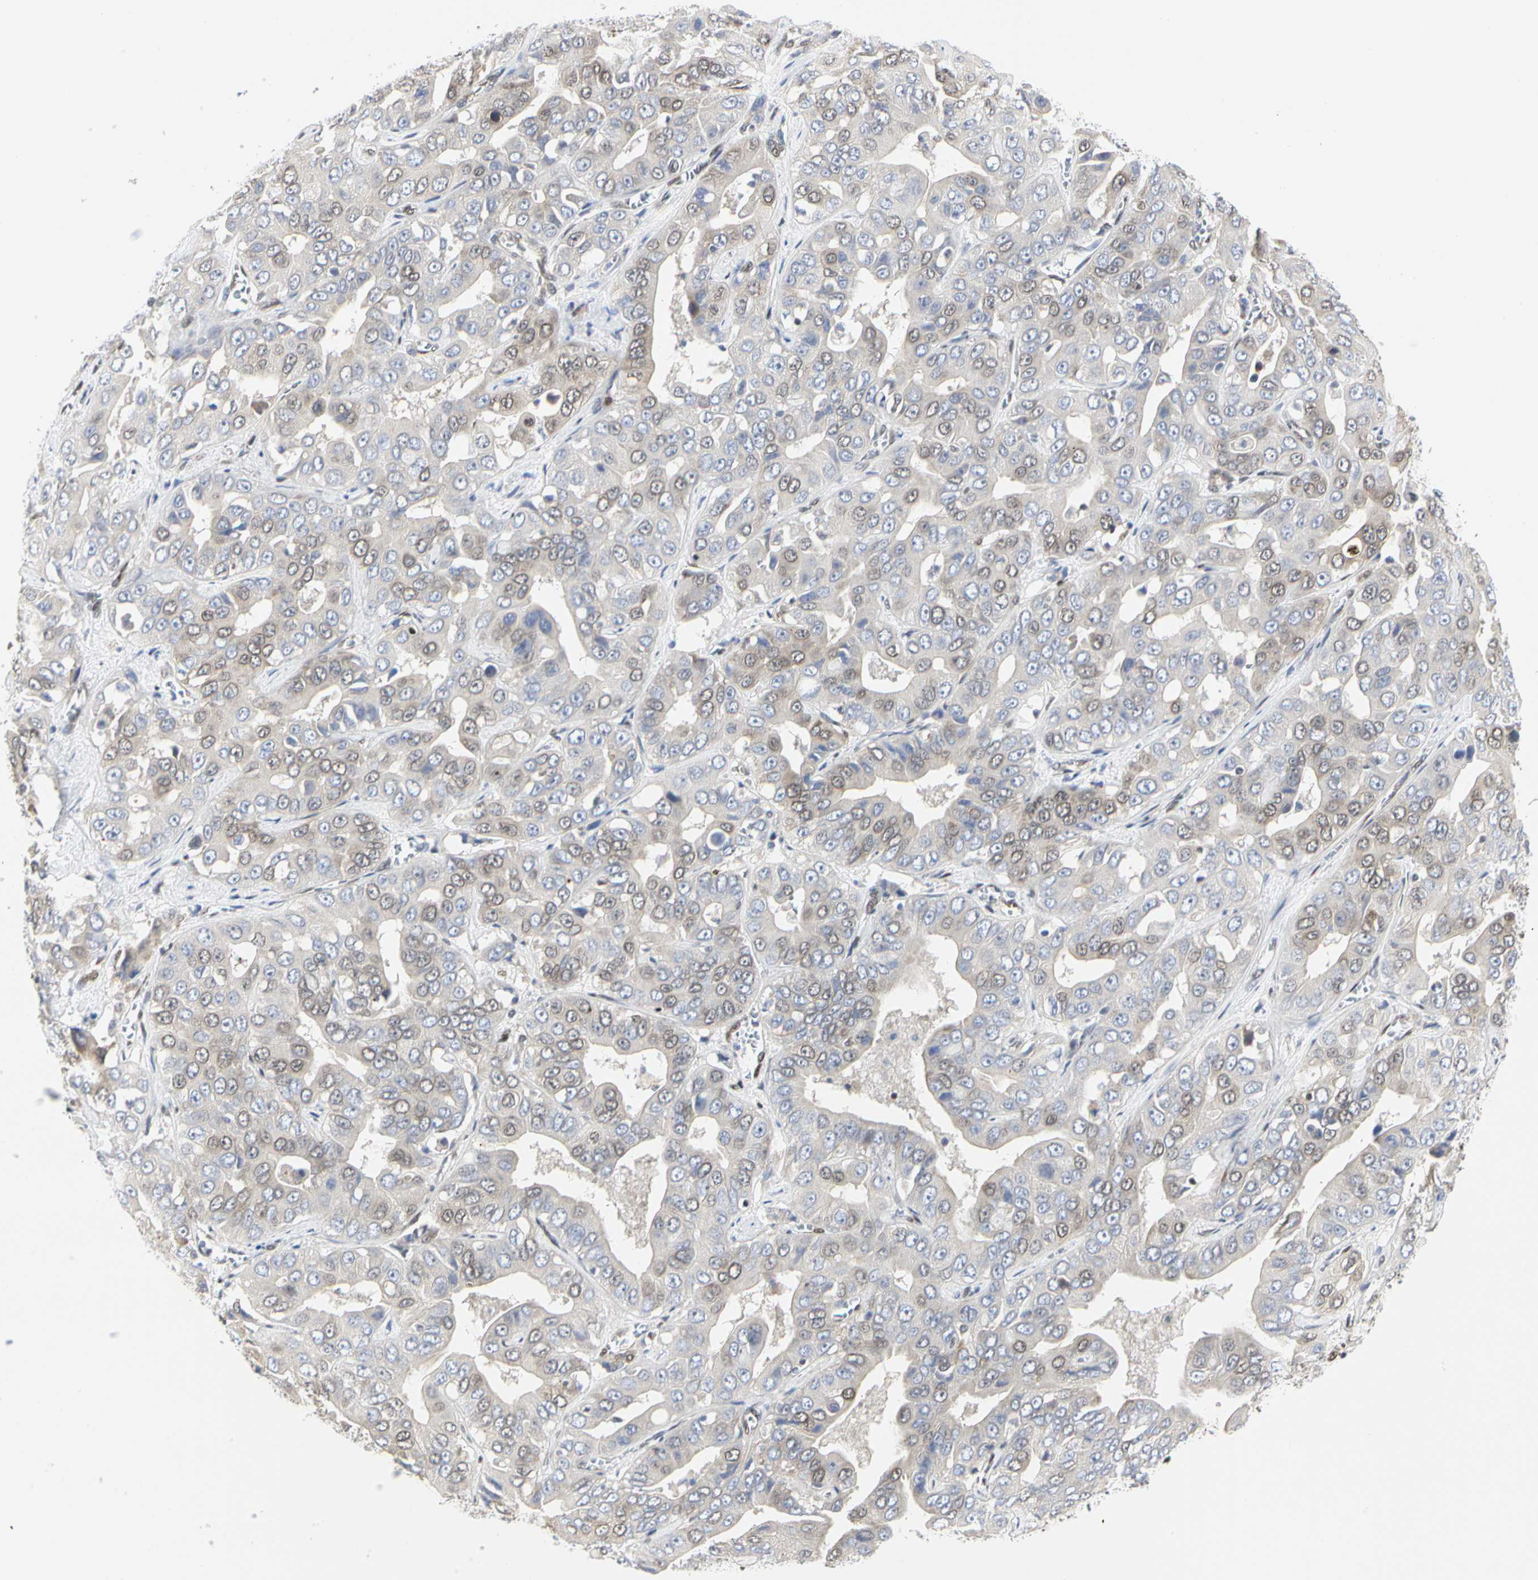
{"staining": {"intensity": "weak", "quantity": "25%-75%", "location": "nuclear"}, "tissue": "liver cancer", "cell_type": "Tumor cells", "image_type": "cancer", "snomed": [{"axis": "morphology", "description": "Cholangiocarcinoma"}, {"axis": "topography", "description": "Liver"}], "caption": "Liver cancer (cholangiocarcinoma) stained with a protein marker demonstrates weak staining in tumor cells.", "gene": "PRMT3", "patient": {"sex": "female", "age": 52}}